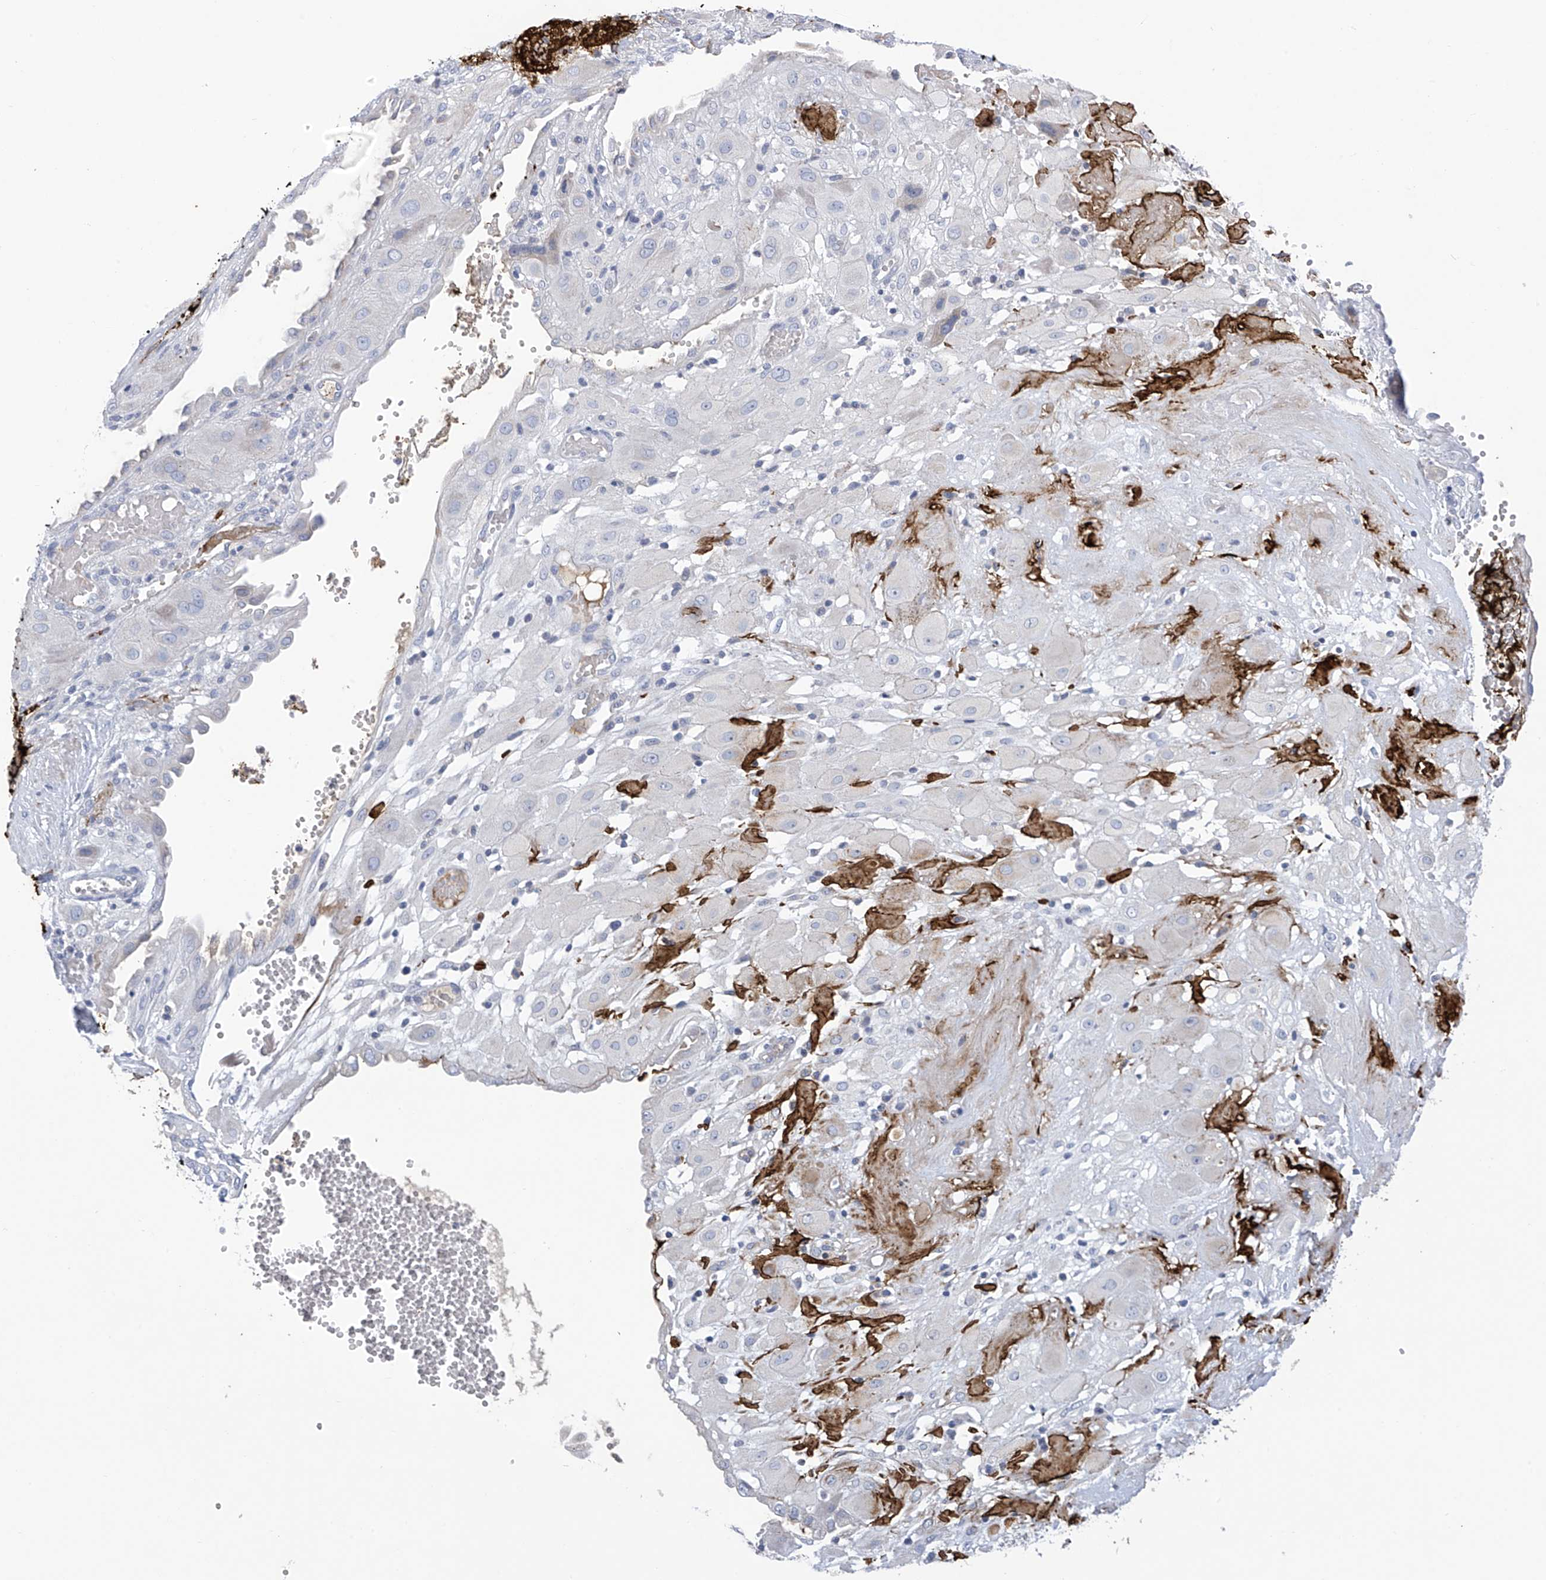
{"staining": {"intensity": "negative", "quantity": "none", "location": "none"}, "tissue": "cervical cancer", "cell_type": "Tumor cells", "image_type": "cancer", "snomed": [{"axis": "morphology", "description": "Squamous cell carcinoma, NOS"}, {"axis": "topography", "description": "Cervix"}], "caption": "Histopathology image shows no protein positivity in tumor cells of cervical cancer (squamous cell carcinoma) tissue.", "gene": "SLCO4A1", "patient": {"sex": "female", "age": 34}}